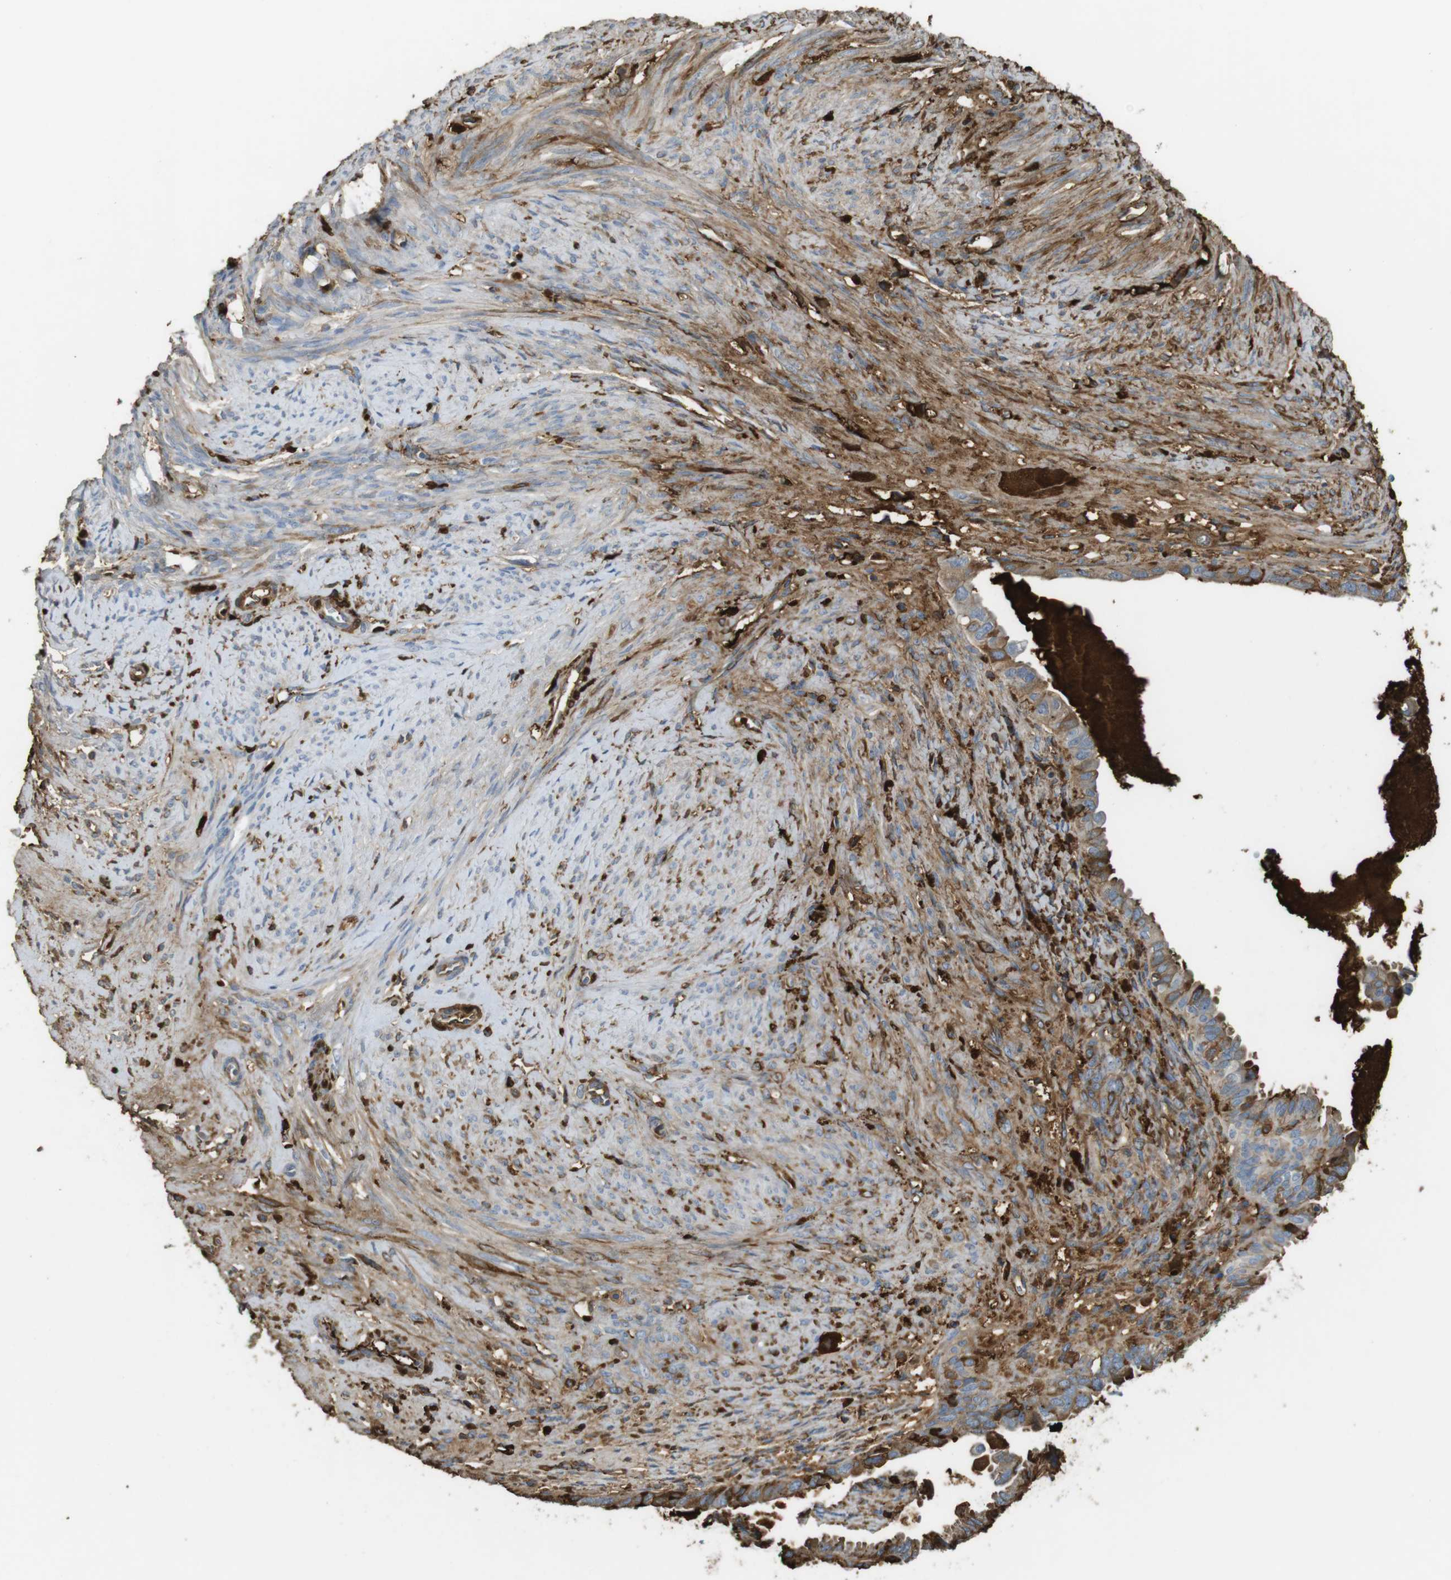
{"staining": {"intensity": "moderate", "quantity": "<25%", "location": "cytoplasmic/membranous"}, "tissue": "cervical cancer", "cell_type": "Tumor cells", "image_type": "cancer", "snomed": [{"axis": "morphology", "description": "Normal tissue, NOS"}, {"axis": "morphology", "description": "Adenocarcinoma, NOS"}, {"axis": "topography", "description": "Cervix"}, {"axis": "topography", "description": "Endometrium"}], "caption": "Immunohistochemical staining of human cervical cancer (adenocarcinoma) demonstrates moderate cytoplasmic/membranous protein positivity in approximately <25% of tumor cells.", "gene": "LTBP4", "patient": {"sex": "female", "age": 86}}